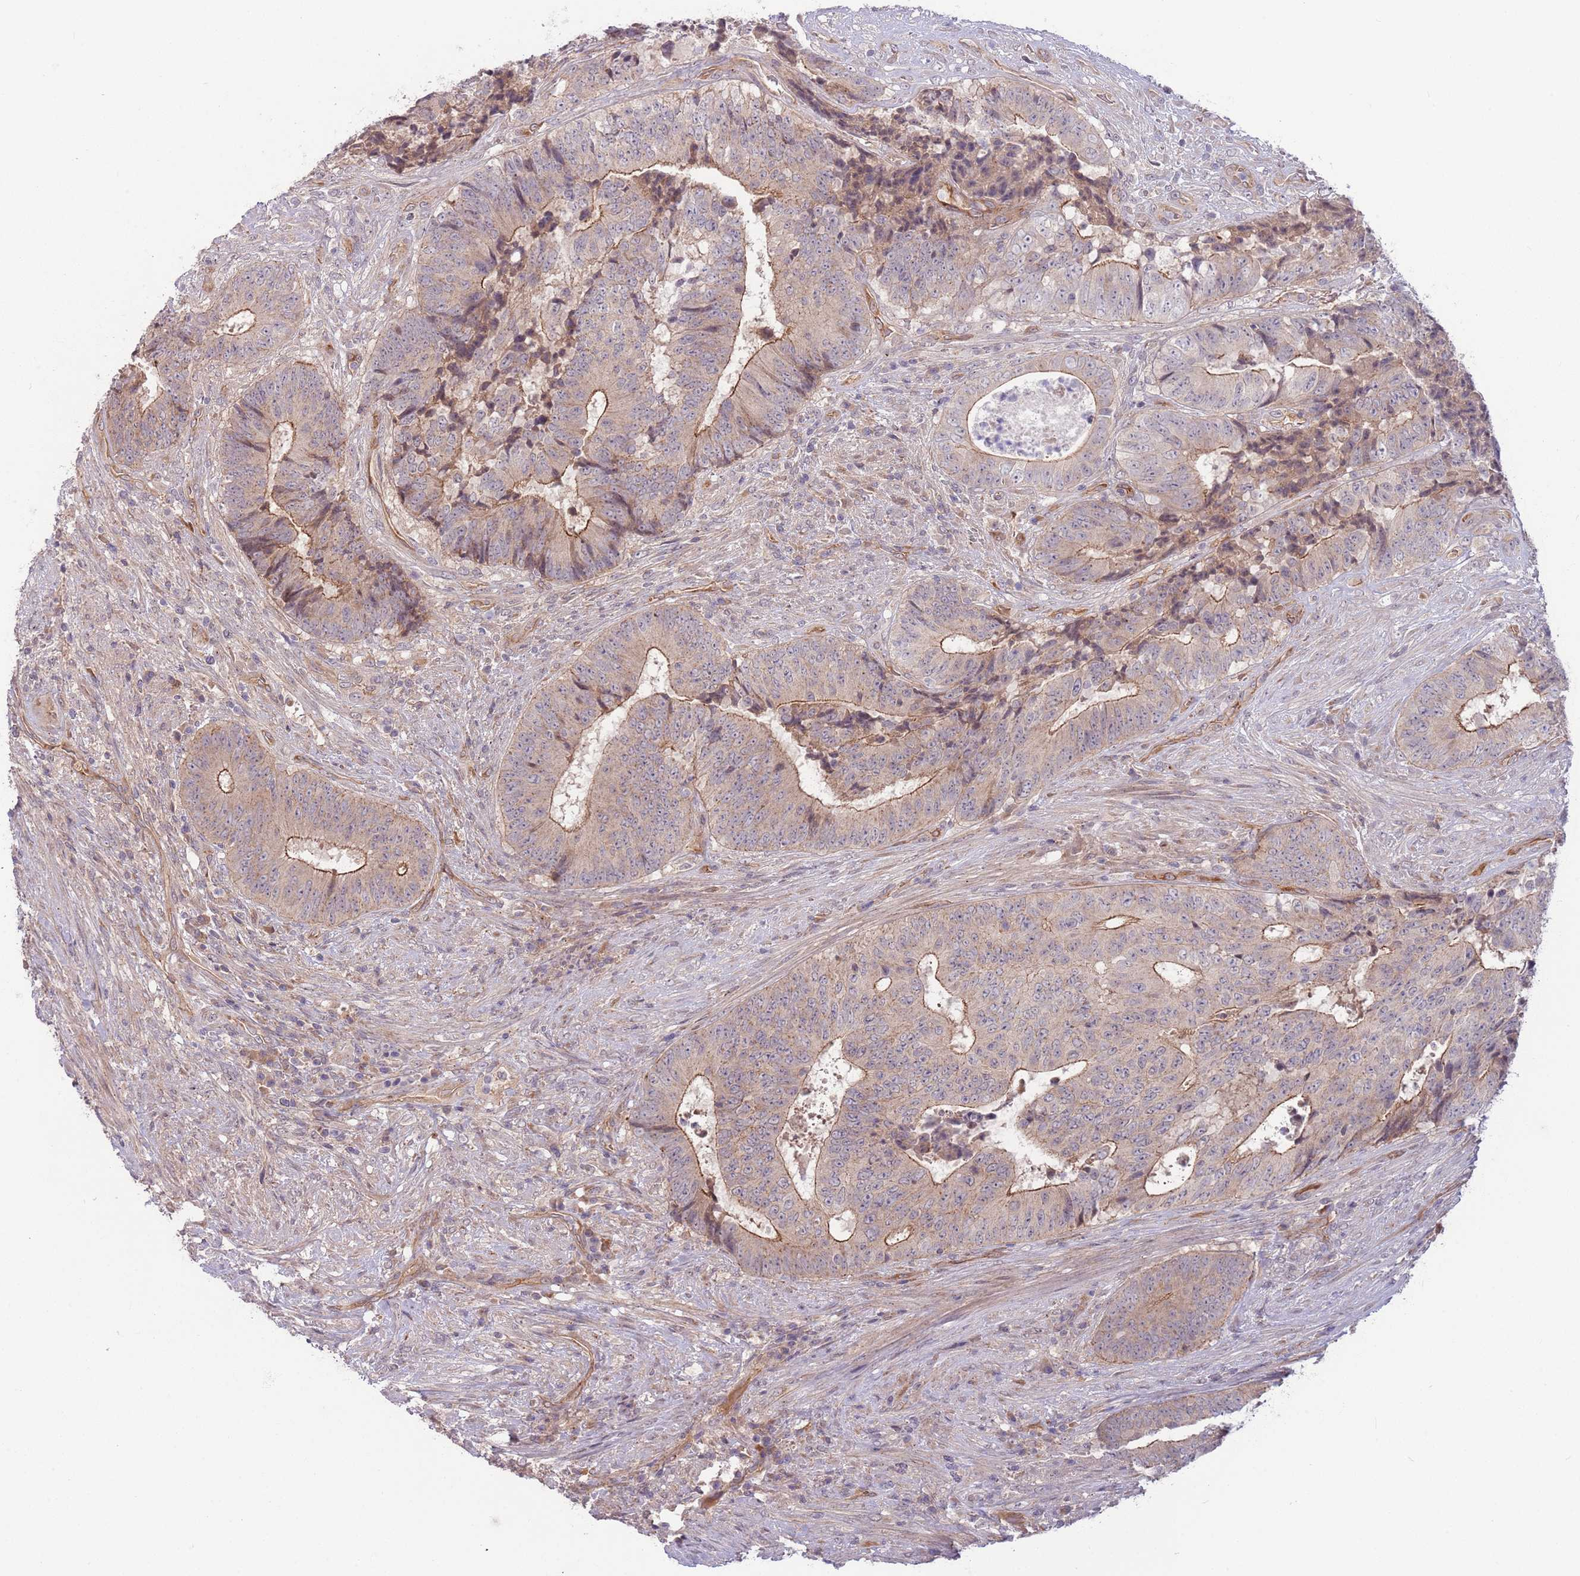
{"staining": {"intensity": "moderate", "quantity": "25%-75%", "location": "cytoplasmic/membranous"}, "tissue": "colorectal cancer", "cell_type": "Tumor cells", "image_type": "cancer", "snomed": [{"axis": "morphology", "description": "Adenocarcinoma, NOS"}, {"axis": "topography", "description": "Rectum"}], "caption": "Colorectal cancer (adenocarcinoma) stained with immunohistochemistry (IHC) reveals moderate cytoplasmic/membranous staining in about 25%-75% of tumor cells. (DAB (3,3'-diaminobenzidine) IHC with brightfield microscopy, high magnification).", "gene": "SAV1", "patient": {"sex": "male", "age": 72}}